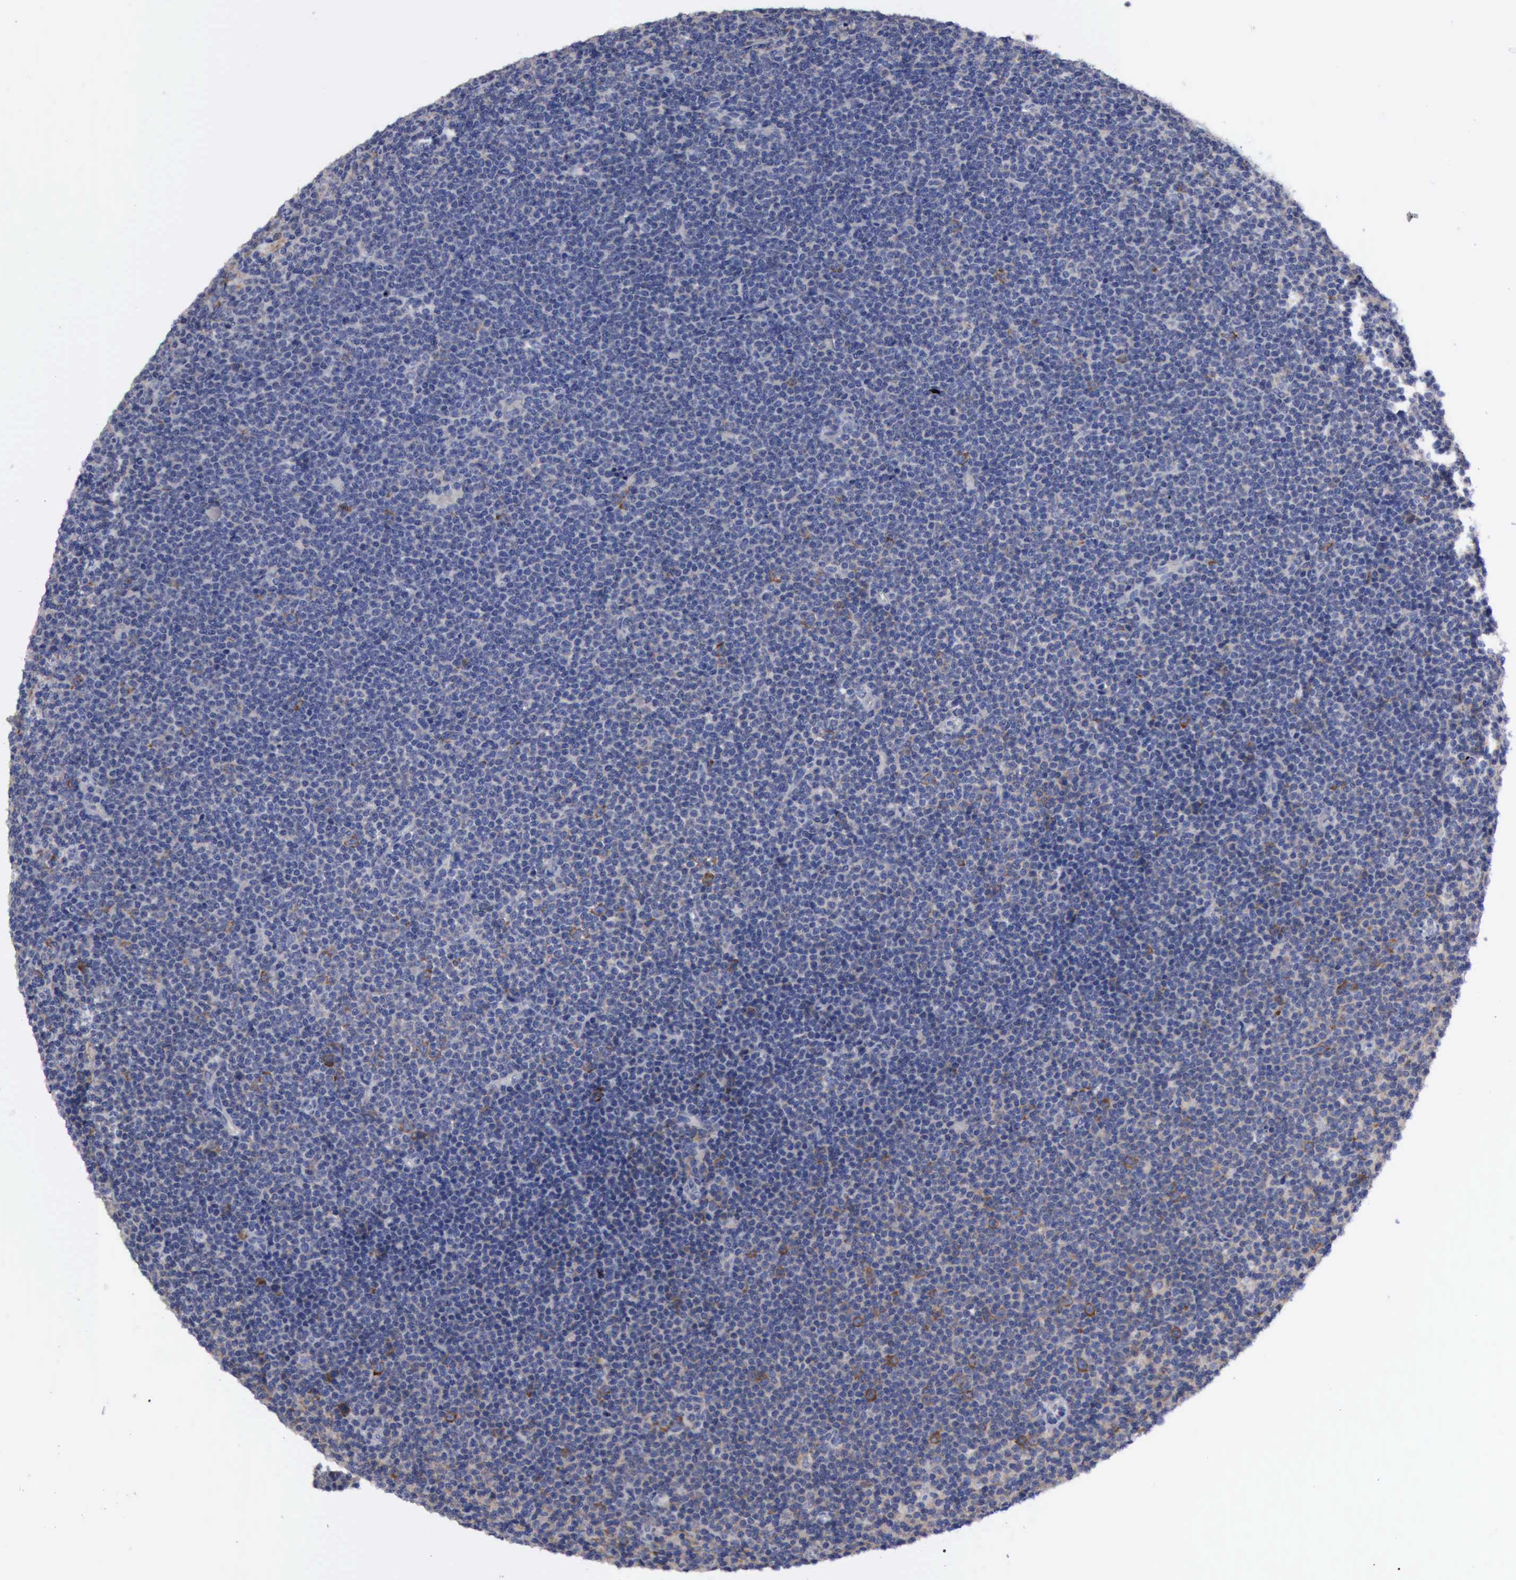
{"staining": {"intensity": "negative", "quantity": "none", "location": "none"}, "tissue": "lymphoma", "cell_type": "Tumor cells", "image_type": "cancer", "snomed": [{"axis": "morphology", "description": "Malignant lymphoma, non-Hodgkin's type, Low grade"}, {"axis": "topography", "description": "Lymph node"}], "caption": "This is an immunohistochemistry (IHC) histopathology image of lymphoma. There is no staining in tumor cells.", "gene": "TXLNG", "patient": {"sex": "female", "age": 69}}